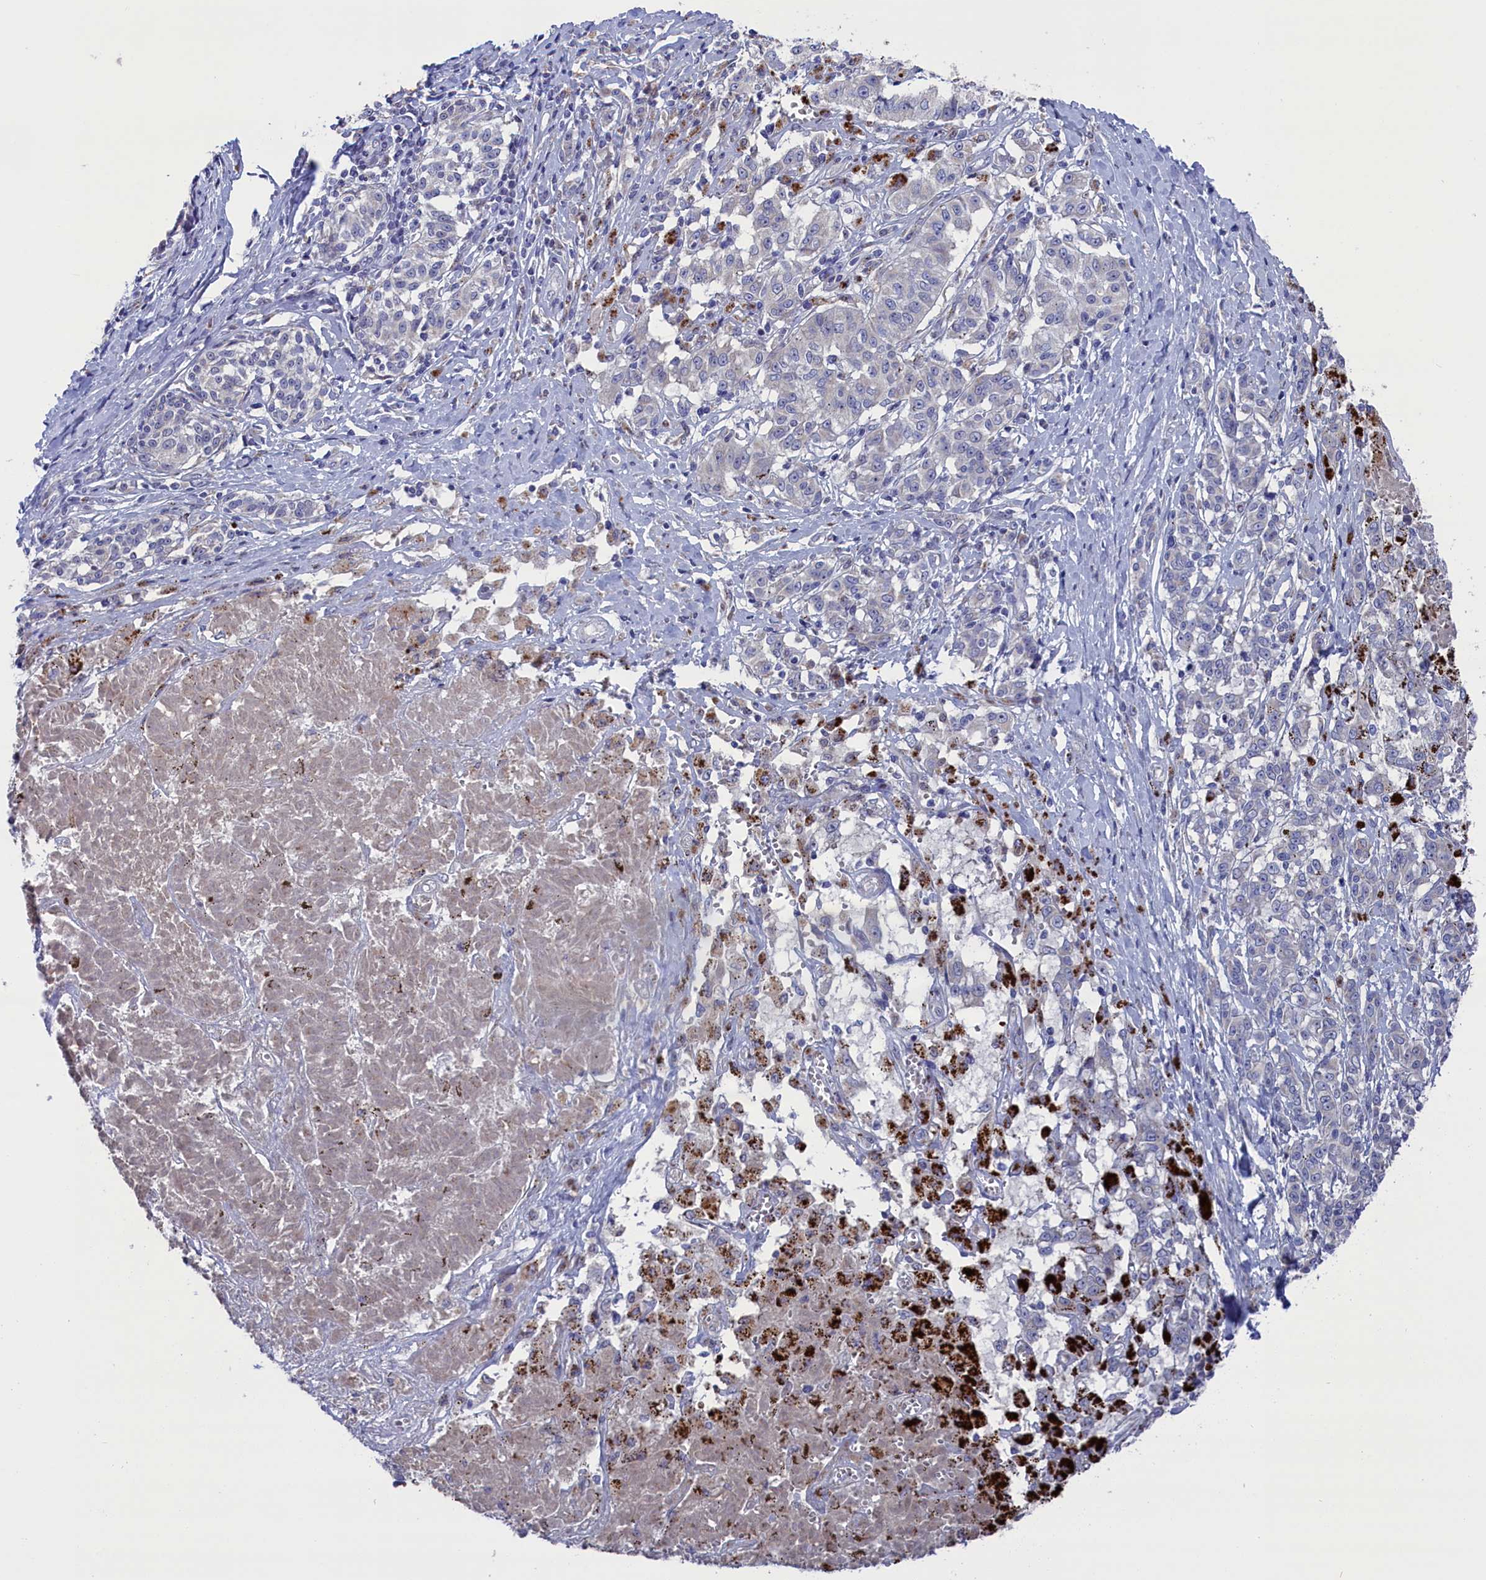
{"staining": {"intensity": "negative", "quantity": "none", "location": "none"}, "tissue": "melanoma", "cell_type": "Tumor cells", "image_type": "cancer", "snomed": [{"axis": "morphology", "description": "Malignant melanoma, NOS"}, {"axis": "topography", "description": "Skin"}], "caption": "Tumor cells show no significant protein positivity in malignant melanoma.", "gene": "GPR108", "patient": {"sex": "female", "age": 72}}